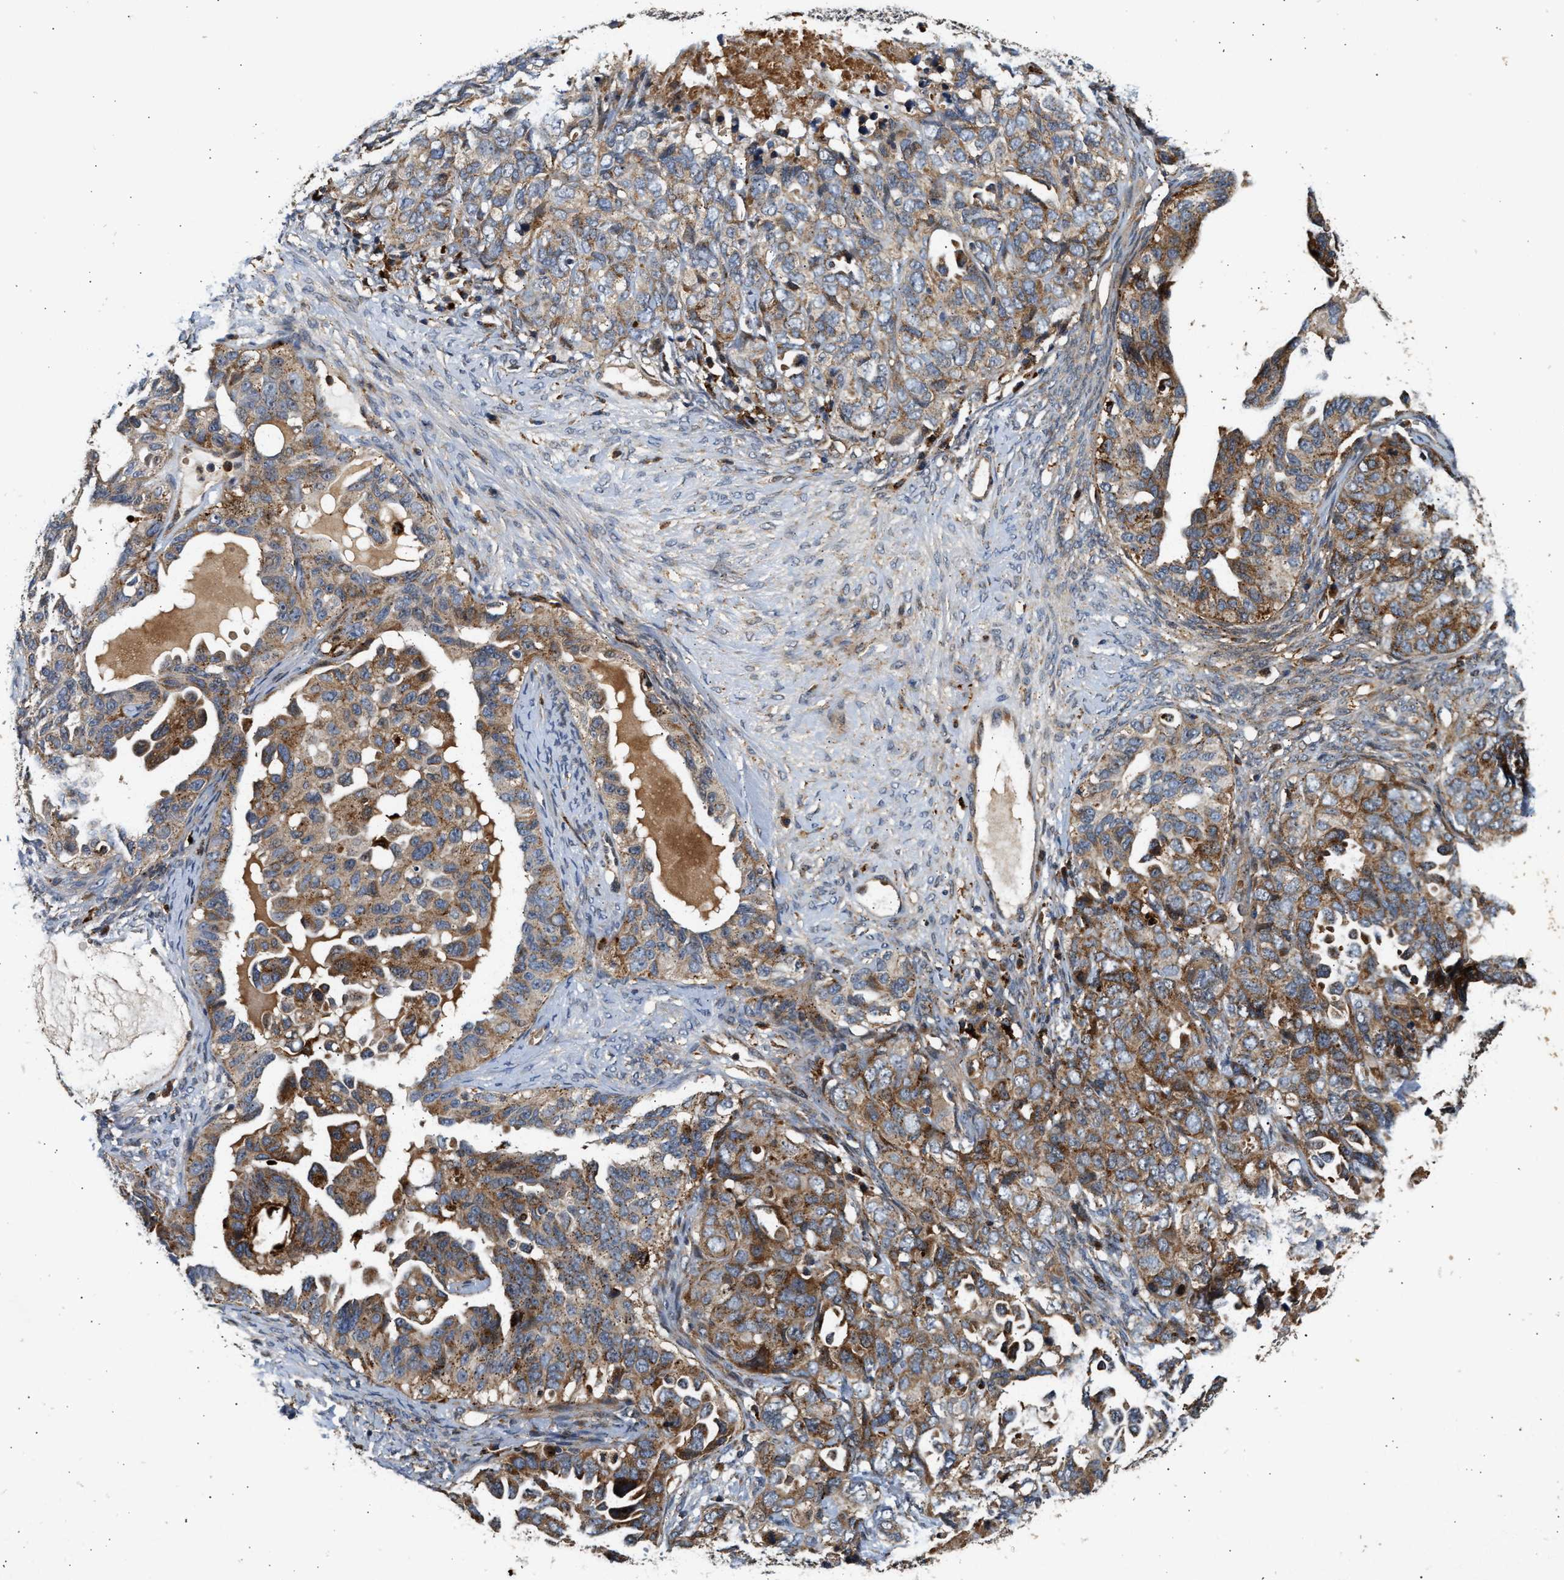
{"staining": {"intensity": "moderate", "quantity": ">75%", "location": "cytoplasmic/membranous"}, "tissue": "ovarian cancer", "cell_type": "Tumor cells", "image_type": "cancer", "snomed": [{"axis": "morphology", "description": "Cystadenocarcinoma, serous, NOS"}, {"axis": "topography", "description": "Ovary"}], "caption": "Approximately >75% of tumor cells in serous cystadenocarcinoma (ovarian) exhibit moderate cytoplasmic/membranous protein expression as visualized by brown immunohistochemical staining.", "gene": "PLD3", "patient": {"sex": "female", "age": 82}}